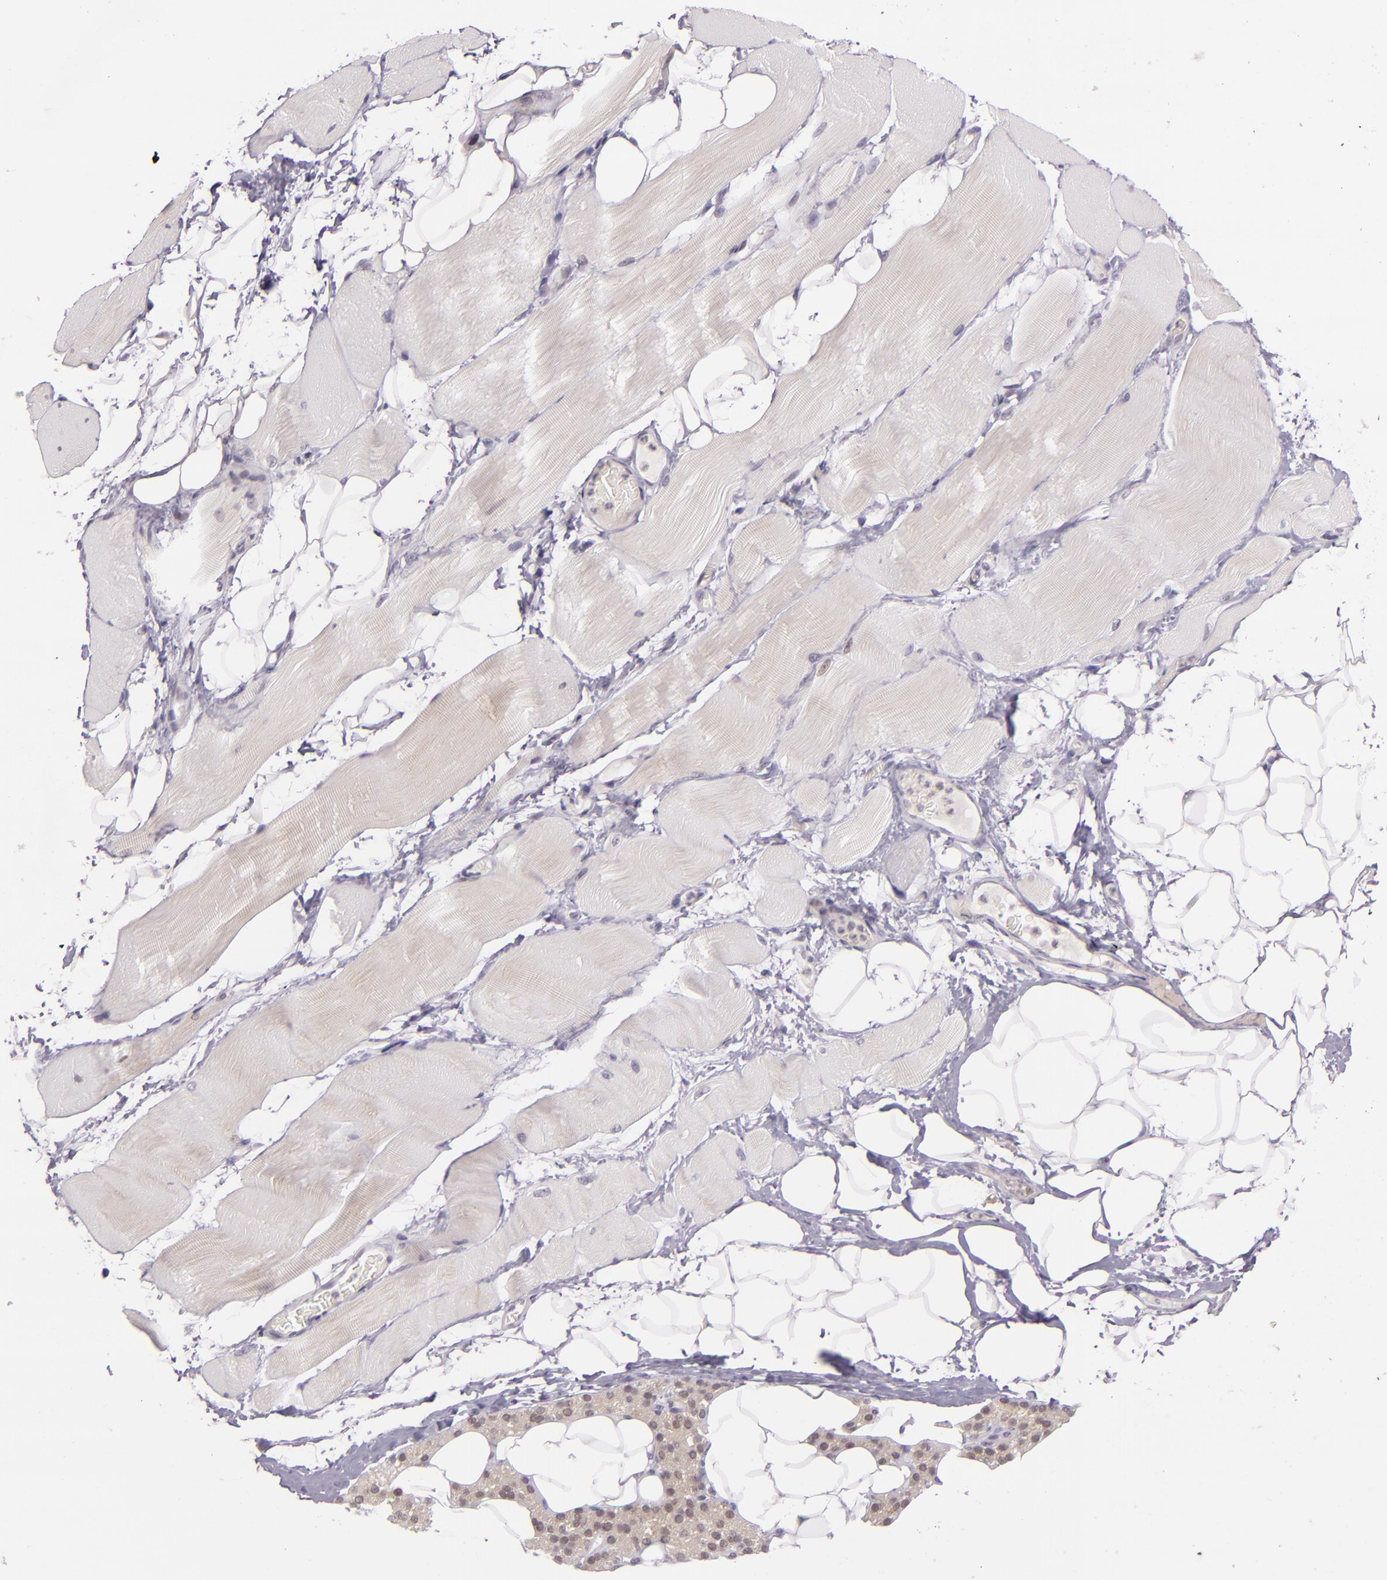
{"staining": {"intensity": "weak", "quantity": "25%-75%", "location": "cytoplasmic/membranous"}, "tissue": "skeletal muscle", "cell_type": "Myocytes", "image_type": "normal", "snomed": [{"axis": "morphology", "description": "Normal tissue, NOS"}, {"axis": "topography", "description": "Skeletal muscle"}, {"axis": "topography", "description": "Parathyroid gland"}], "caption": "Human skeletal muscle stained with a brown dye displays weak cytoplasmic/membranous positive staining in about 25%-75% of myocytes.", "gene": "CSE1L", "patient": {"sex": "female", "age": 37}}